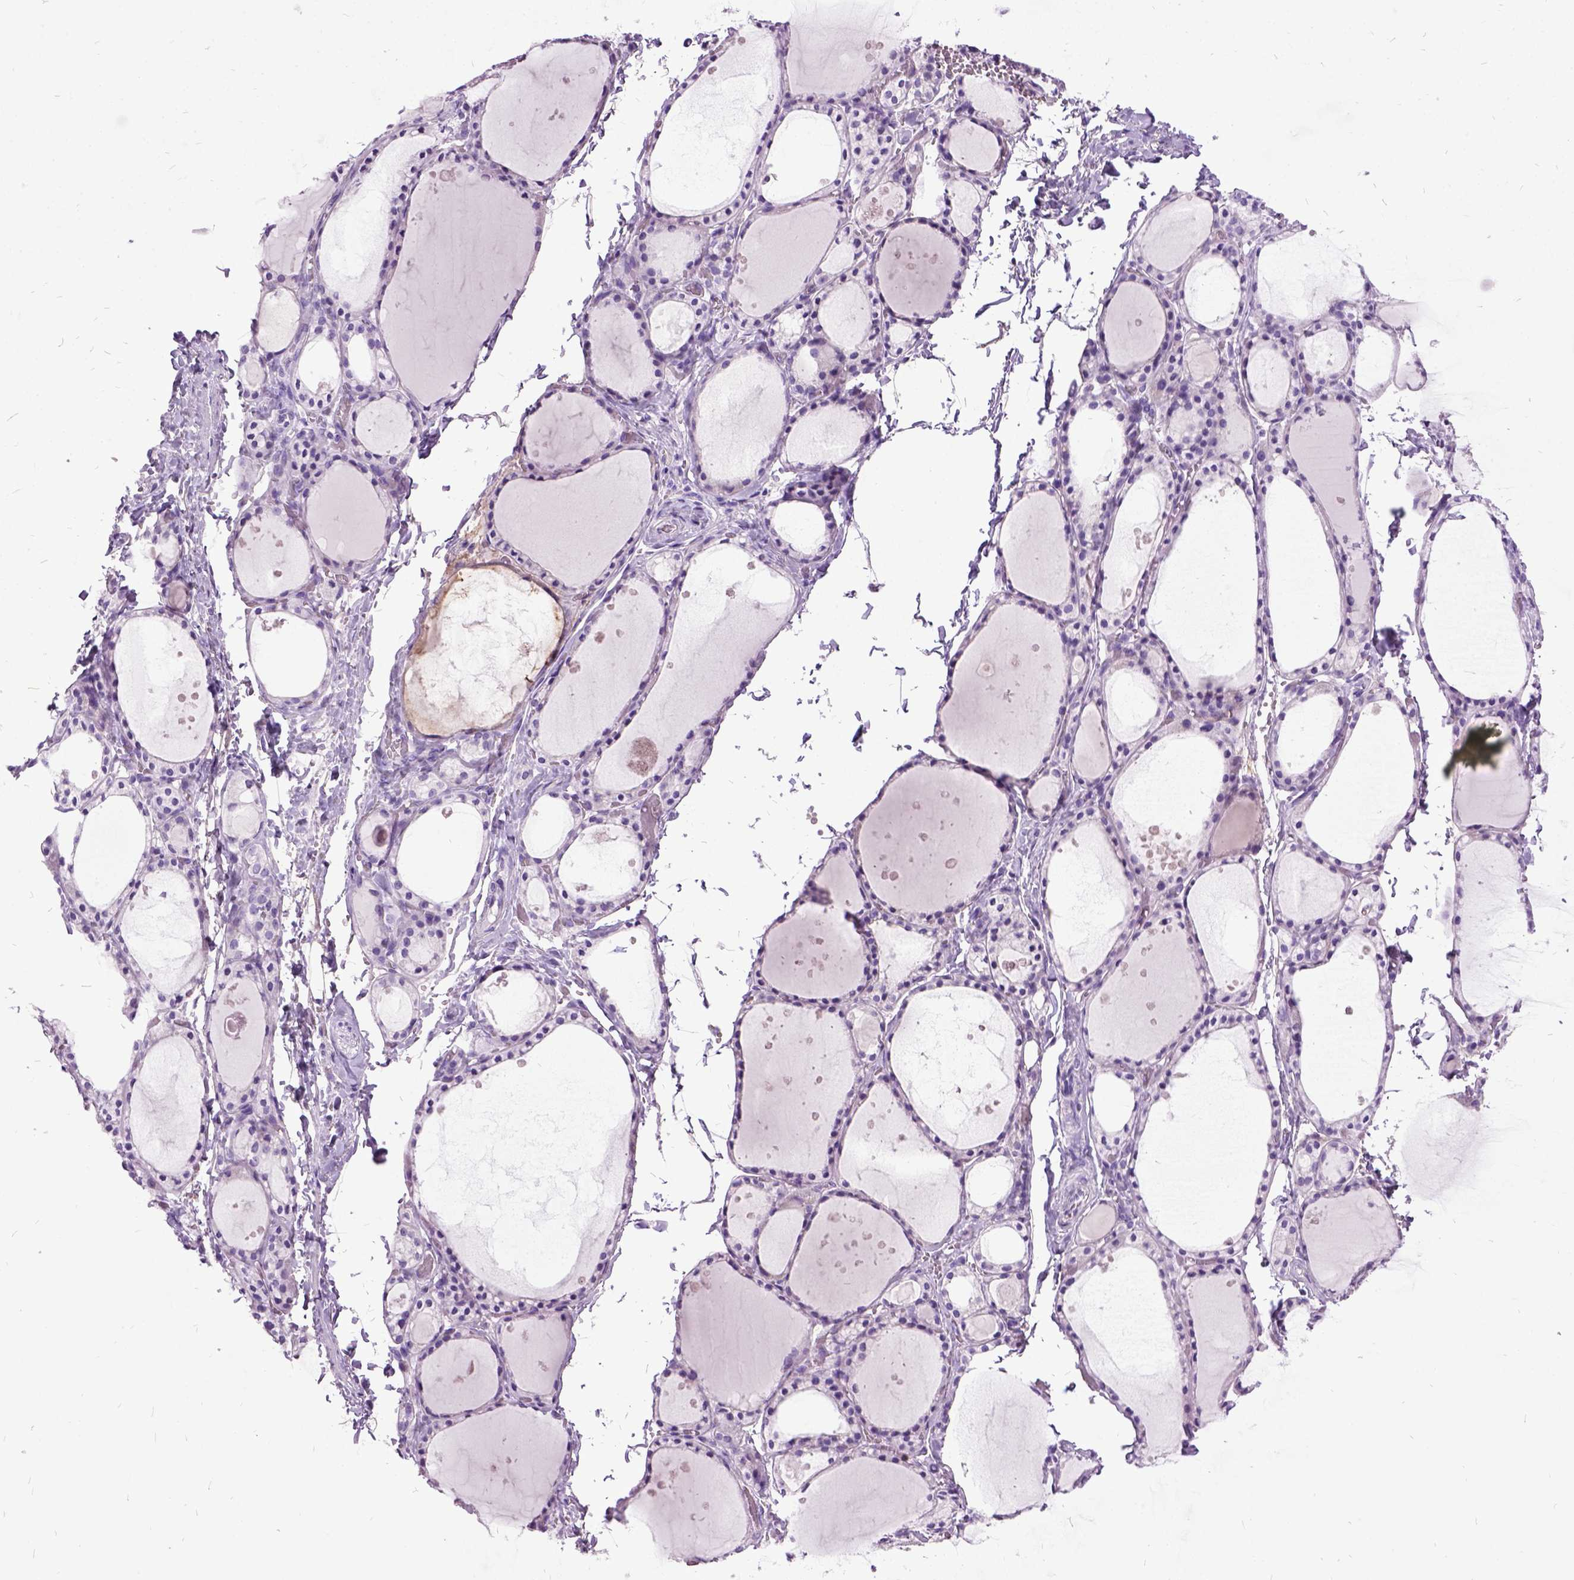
{"staining": {"intensity": "negative", "quantity": "none", "location": "none"}, "tissue": "thyroid gland", "cell_type": "Glandular cells", "image_type": "normal", "snomed": [{"axis": "morphology", "description": "Normal tissue, NOS"}, {"axis": "topography", "description": "Thyroid gland"}], "caption": "This image is of normal thyroid gland stained with immunohistochemistry (IHC) to label a protein in brown with the nuclei are counter-stained blue. There is no positivity in glandular cells.", "gene": "MME", "patient": {"sex": "male", "age": 68}}